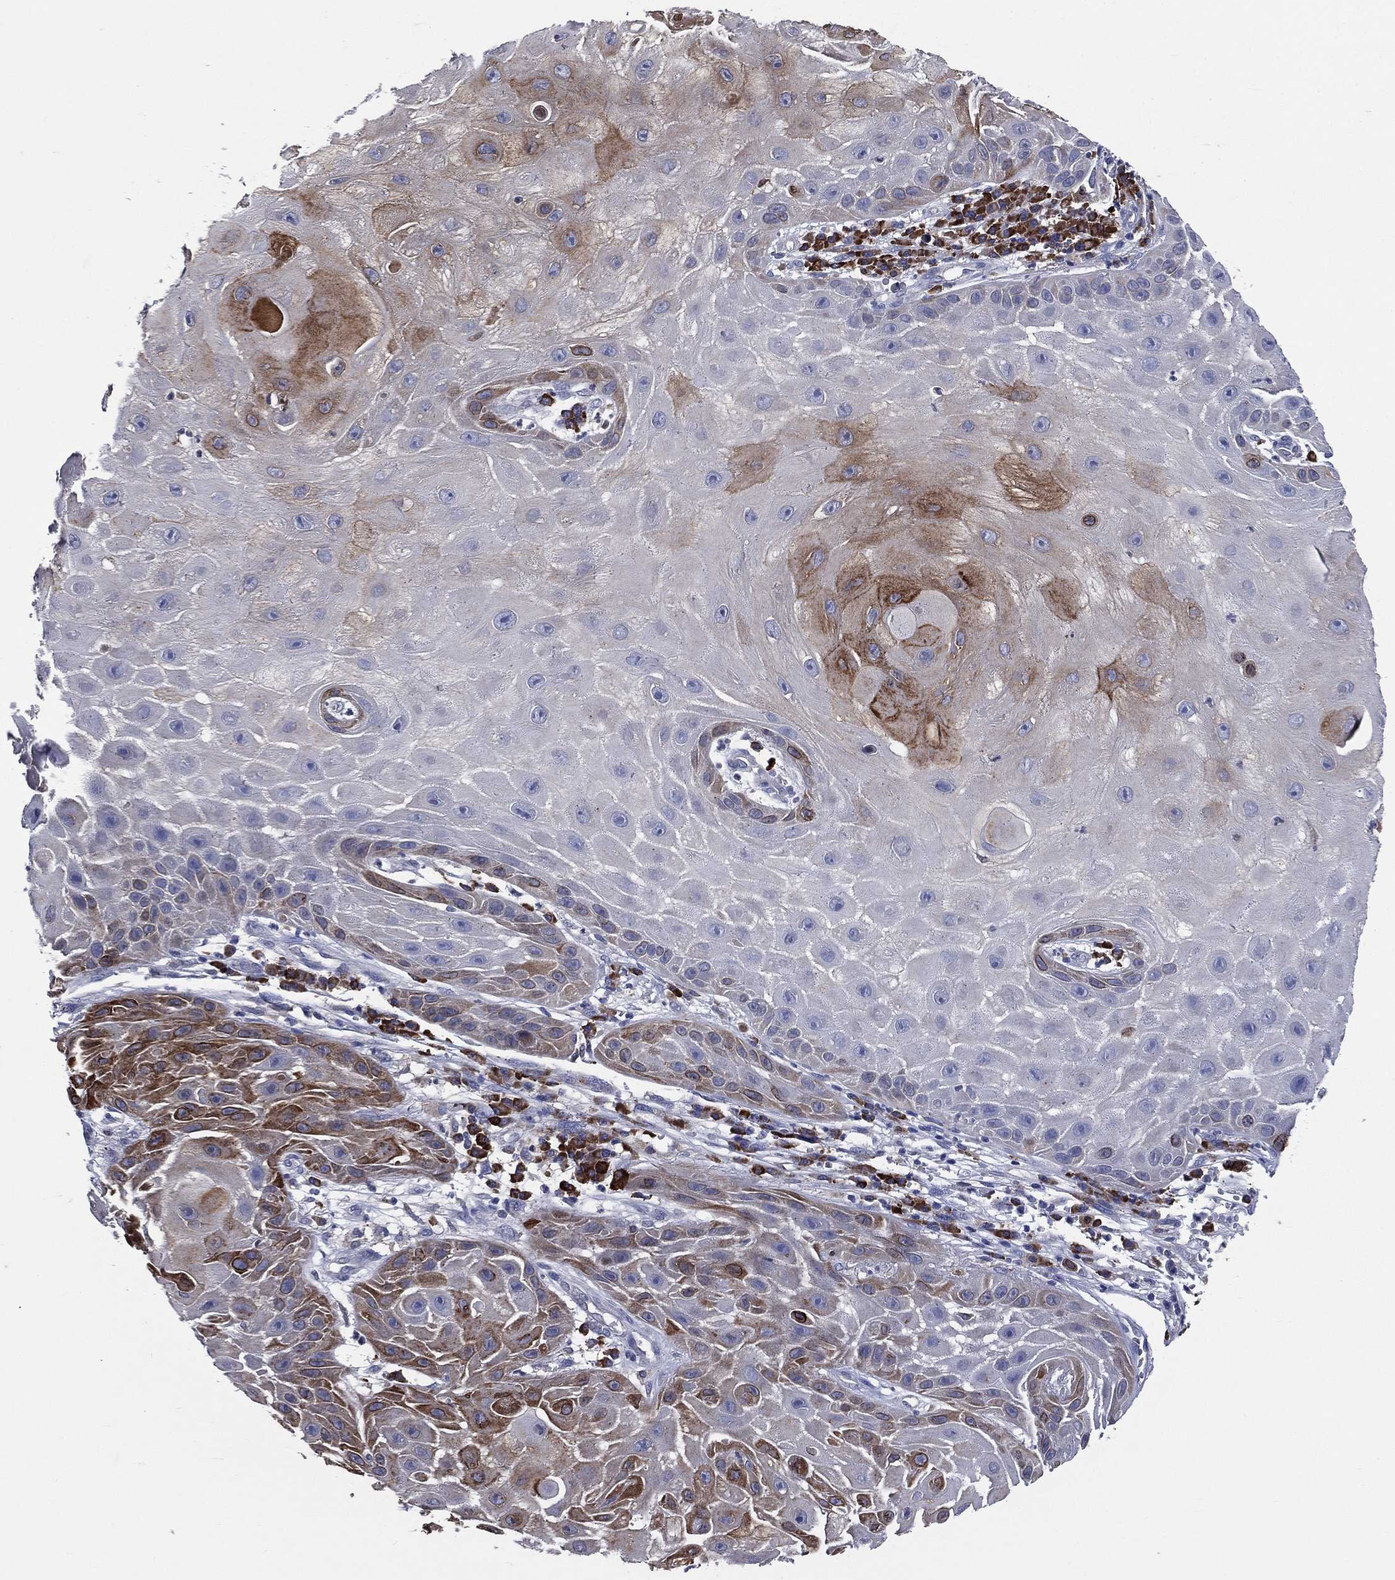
{"staining": {"intensity": "strong", "quantity": "25%-75%", "location": "cytoplasmic/membranous,nuclear"}, "tissue": "skin cancer", "cell_type": "Tumor cells", "image_type": "cancer", "snomed": [{"axis": "morphology", "description": "Normal tissue, NOS"}, {"axis": "morphology", "description": "Squamous cell carcinoma, NOS"}, {"axis": "topography", "description": "Skin"}], "caption": "The photomicrograph reveals a brown stain indicating the presence of a protein in the cytoplasmic/membranous and nuclear of tumor cells in skin squamous cell carcinoma.", "gene": "PTGS2", "patient": {"sex": "male", "age": 79}}